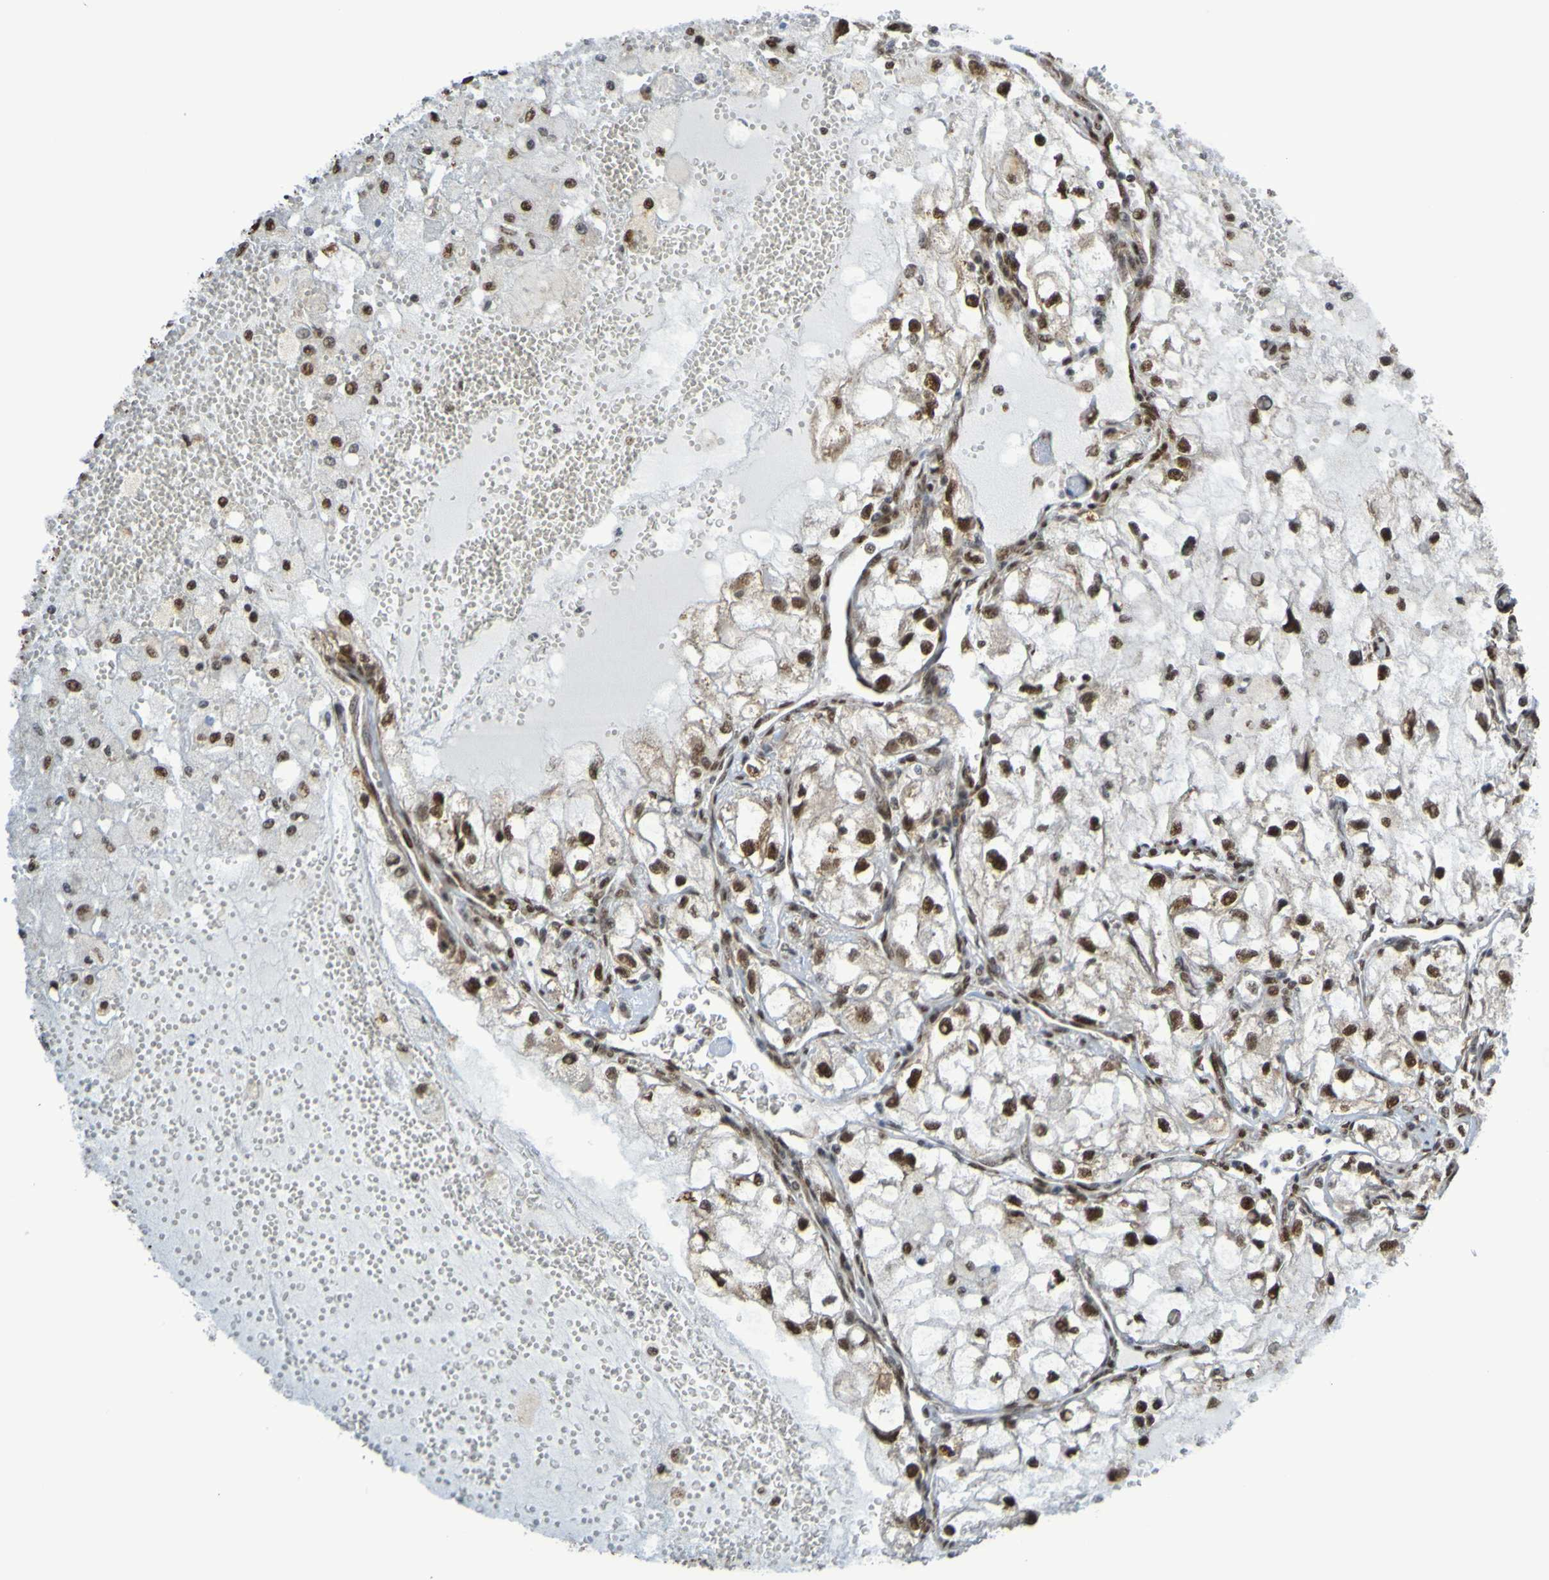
{"staining": {"intensity": "strong", "quantity": ">75%", "location": "nuclear"}, "tissue": "renal cancer", "cell_type": "Tumor cells", "image_type": "cancer", "snomed": [{"axis": "morphology", "description": "Adenocarcinoma, NOS"}, {"axis": "topography", "description": "Kidney"}], "caption": "DAB (3,3'-diaminobenzidine) immunohistochemical staining of renal cancer (adenocarcinoma) displays strong nuclear protein staining in approximately >75% of tumor cells.", "gene": "HDAC2", "patient": {"sex": "female", "age": 70}}